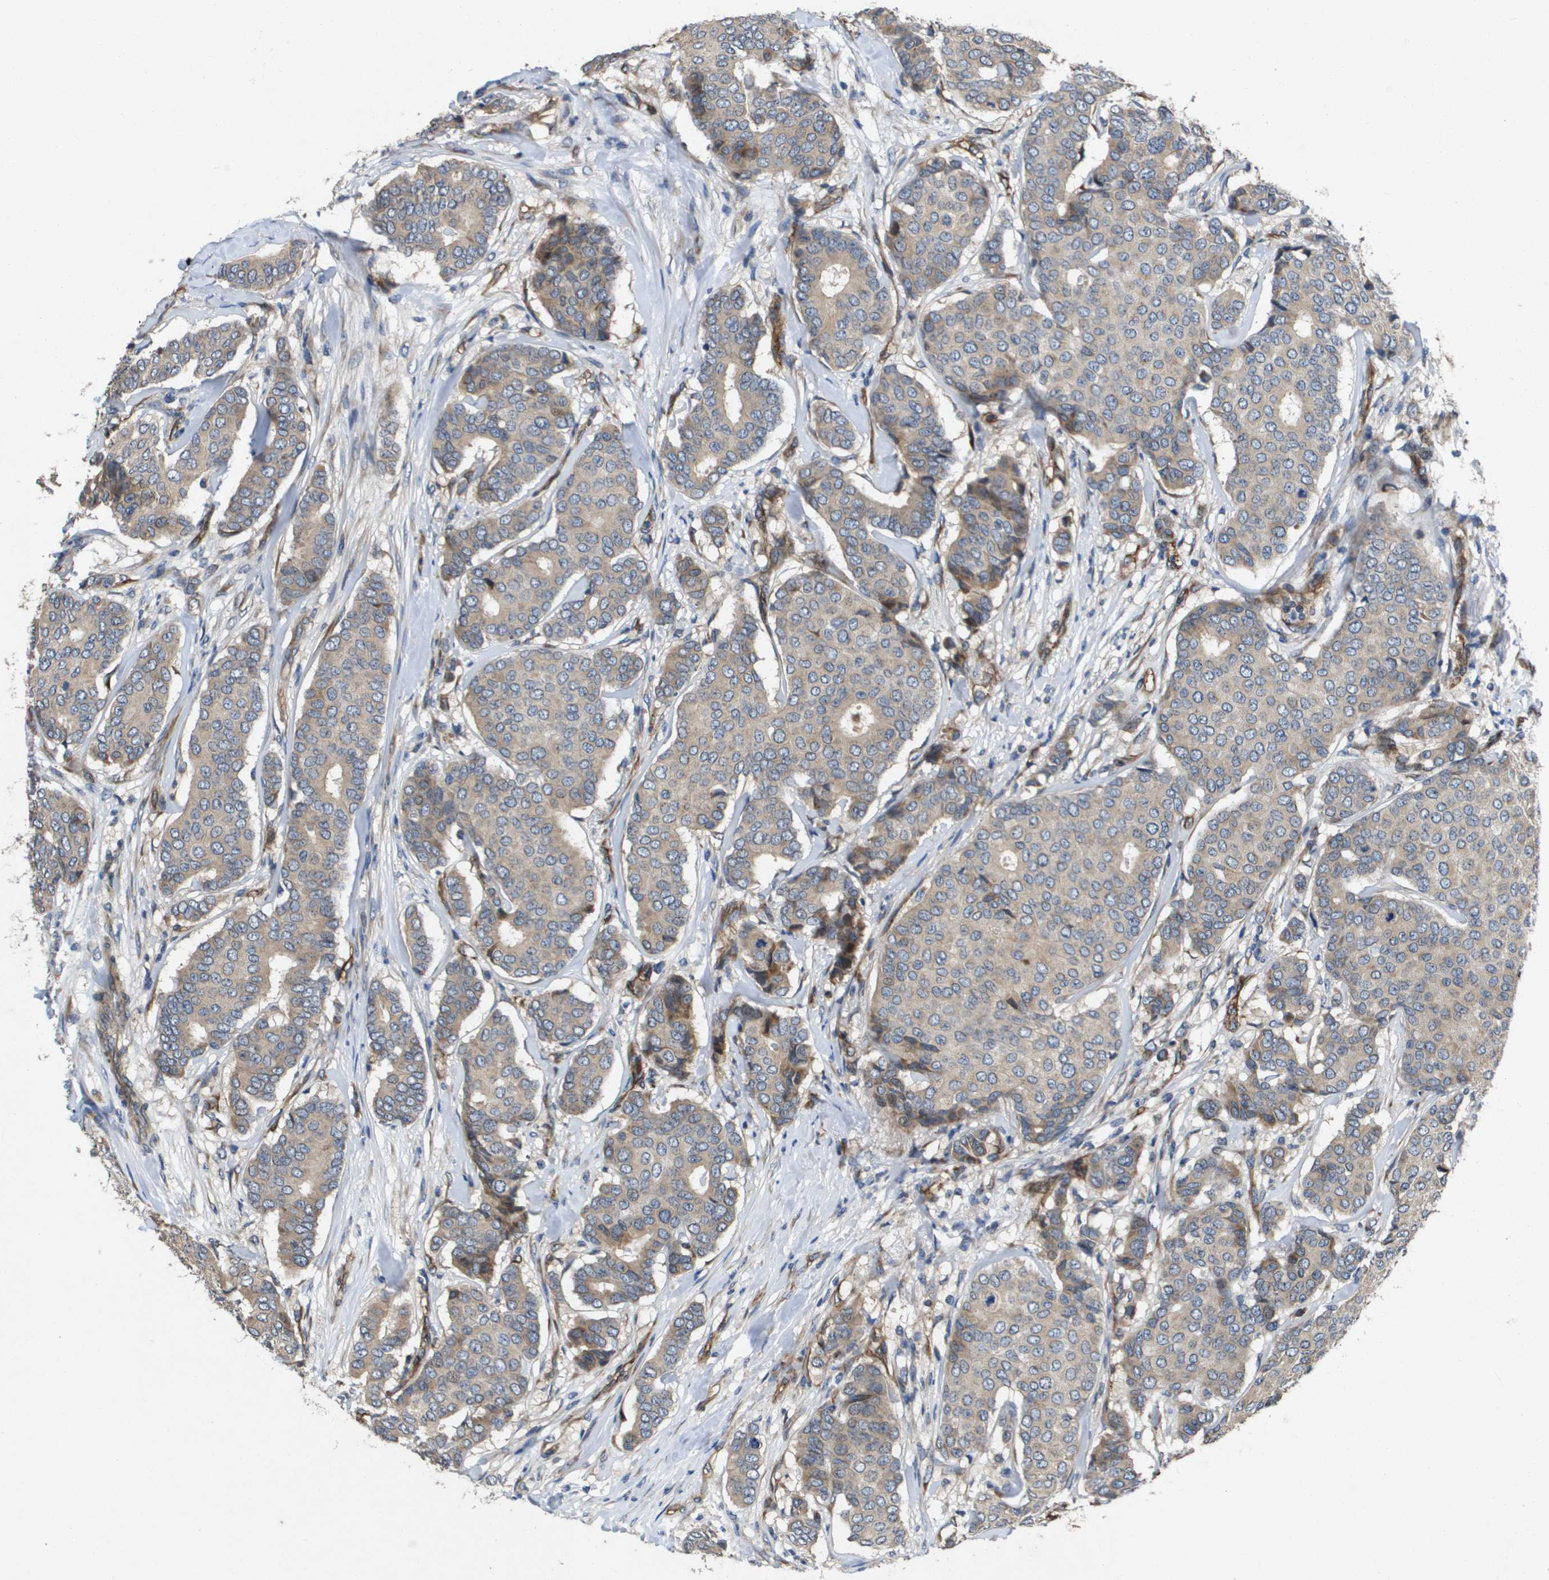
{"staining": {"intensity": "weak", "quantity": ">75%", "location": "cytoplasmic/membranous"}, "tissue": "breast cancer", "cell_type": "Tumor cells", "image_type": "cancer", "snomed": [{"axis": "morphology", "description": "Duct carcinoma"}, {"axis": "topography", "description": "Breast"}], "caption": "The immunohistochemical stain labels weak cytoplasmic/membranous expression in tumor cells of breast cancer (intraductal carcinoma) tissue. (Brightfield microscopy of DAB IHC at high magnification).", "gene": "ENTPD2", "patient": {"sex": "female", "age": 75}}